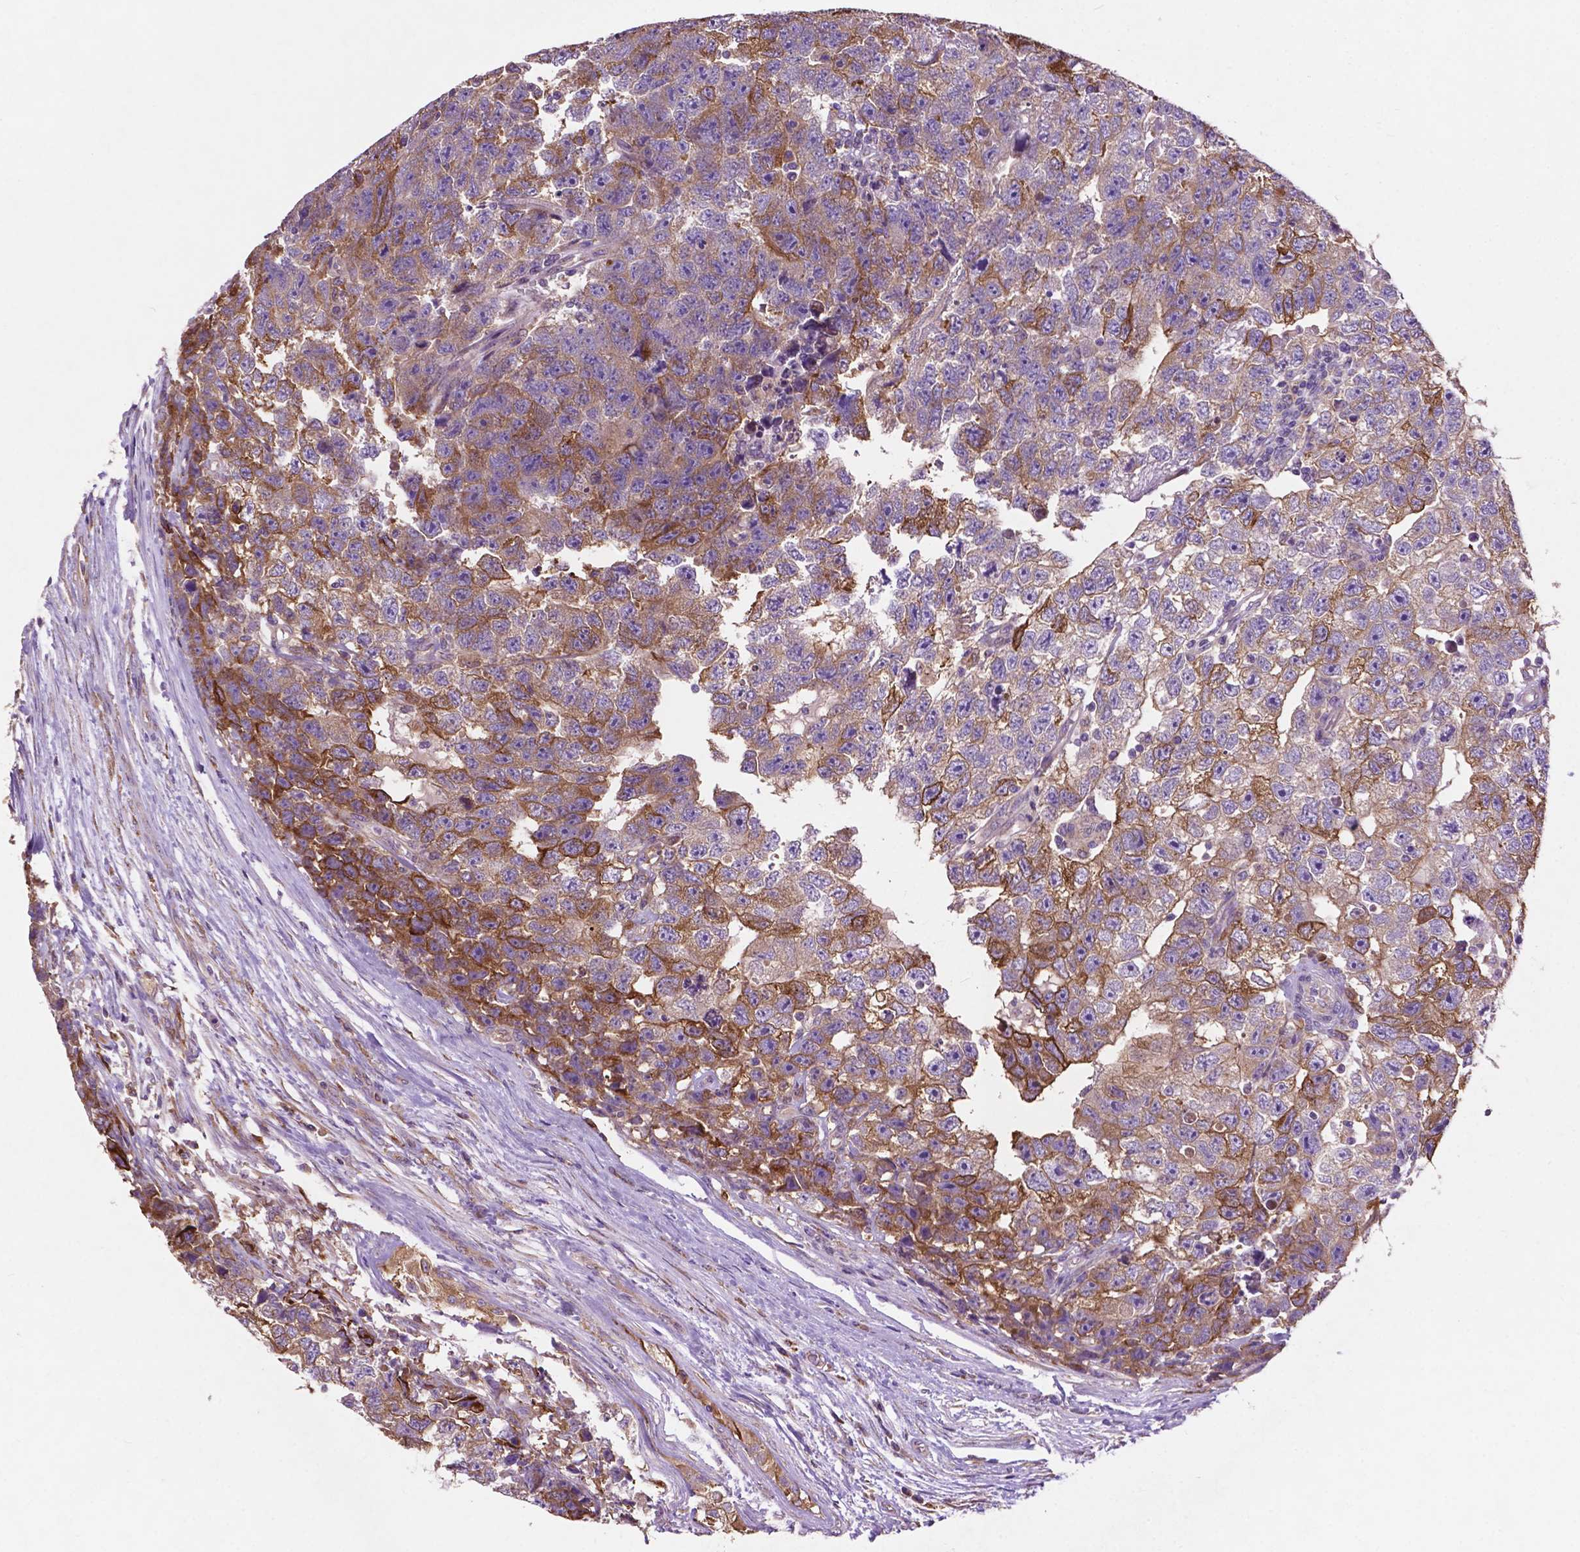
{"staining": {"intensity": "strong", "quantity": "25%-75%", "location": "cytoplasmic/membranous"}, "tissue": "testis cancer", "cell_type": "Tumor cells", "image_type": "cancer", "snomed": [{"axis": "morphology", "description": "Carcinoma, Embryonal, NOS"}, {"axis": "topography", "description": "Testis"}], "caption": "Approximately 25%-75% of tumor cells in human testis cancer (embryonal carcinoma) demonstrate strong cytoplasmic/membranous protein positivity as visualized by brown immunohistochemical staining.", "gene": "MBTPS1", "patient": {"sex": "male", "age": 22}}